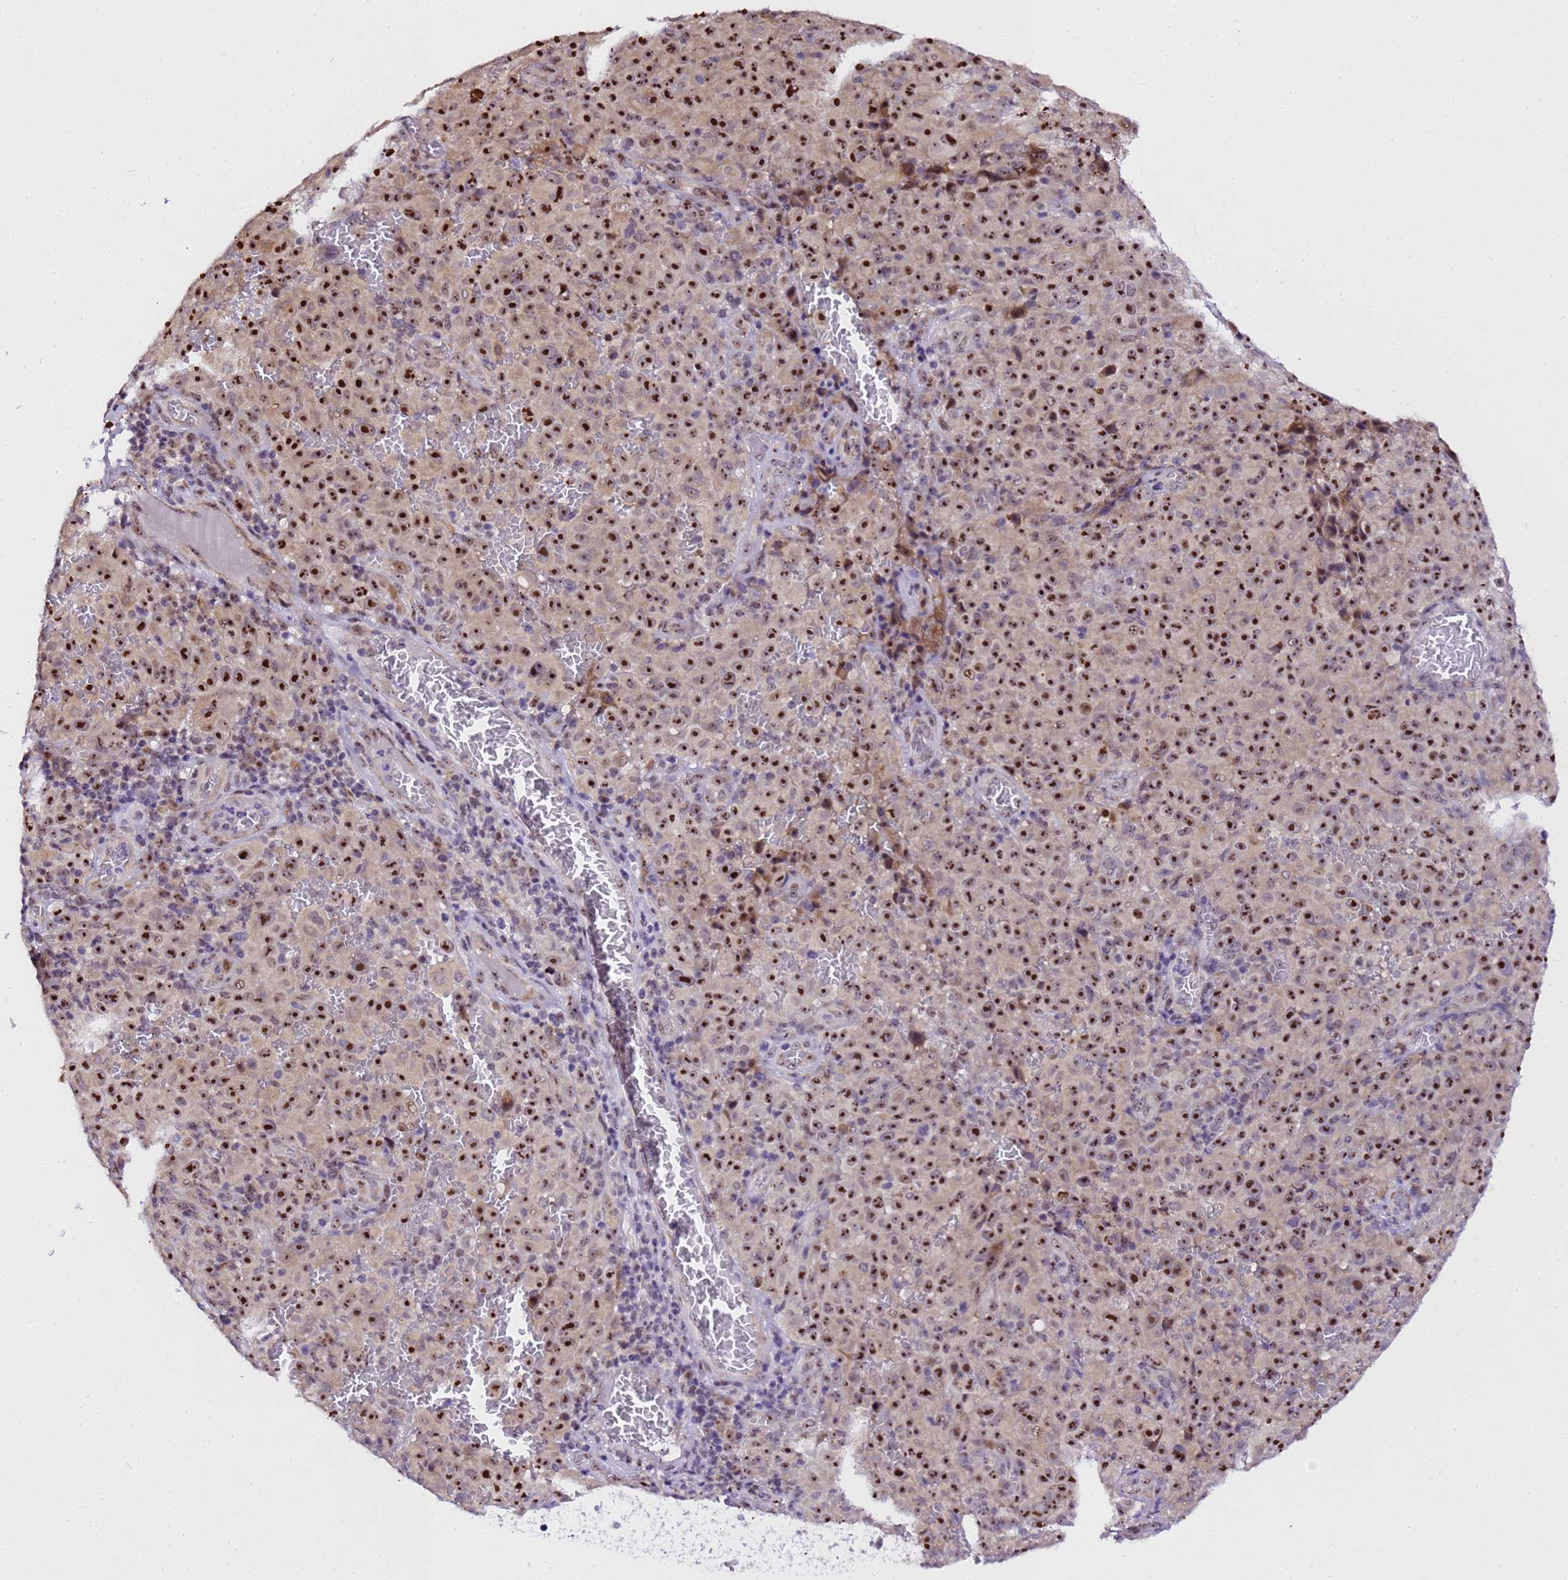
{"staining": {"intensity": "strong", "quantity": ">75%", "location": "nuclear"}, "tissue": "melanoma", "cell_type": "Tumor cells", "image_type": "cancer", "snomed": [{"axis": "morphology", "description": "Malignant melanoma, NOS"}, {"axis": "topography", "description": "Skin"}], "caption": "Immunohistochemical staining of melanoma shows high levels of strong nuclear protein expression in approximately >75% of tumor cells.", "gene": "SLX4IP", "patient": {"sex": "female", "age": 82}}